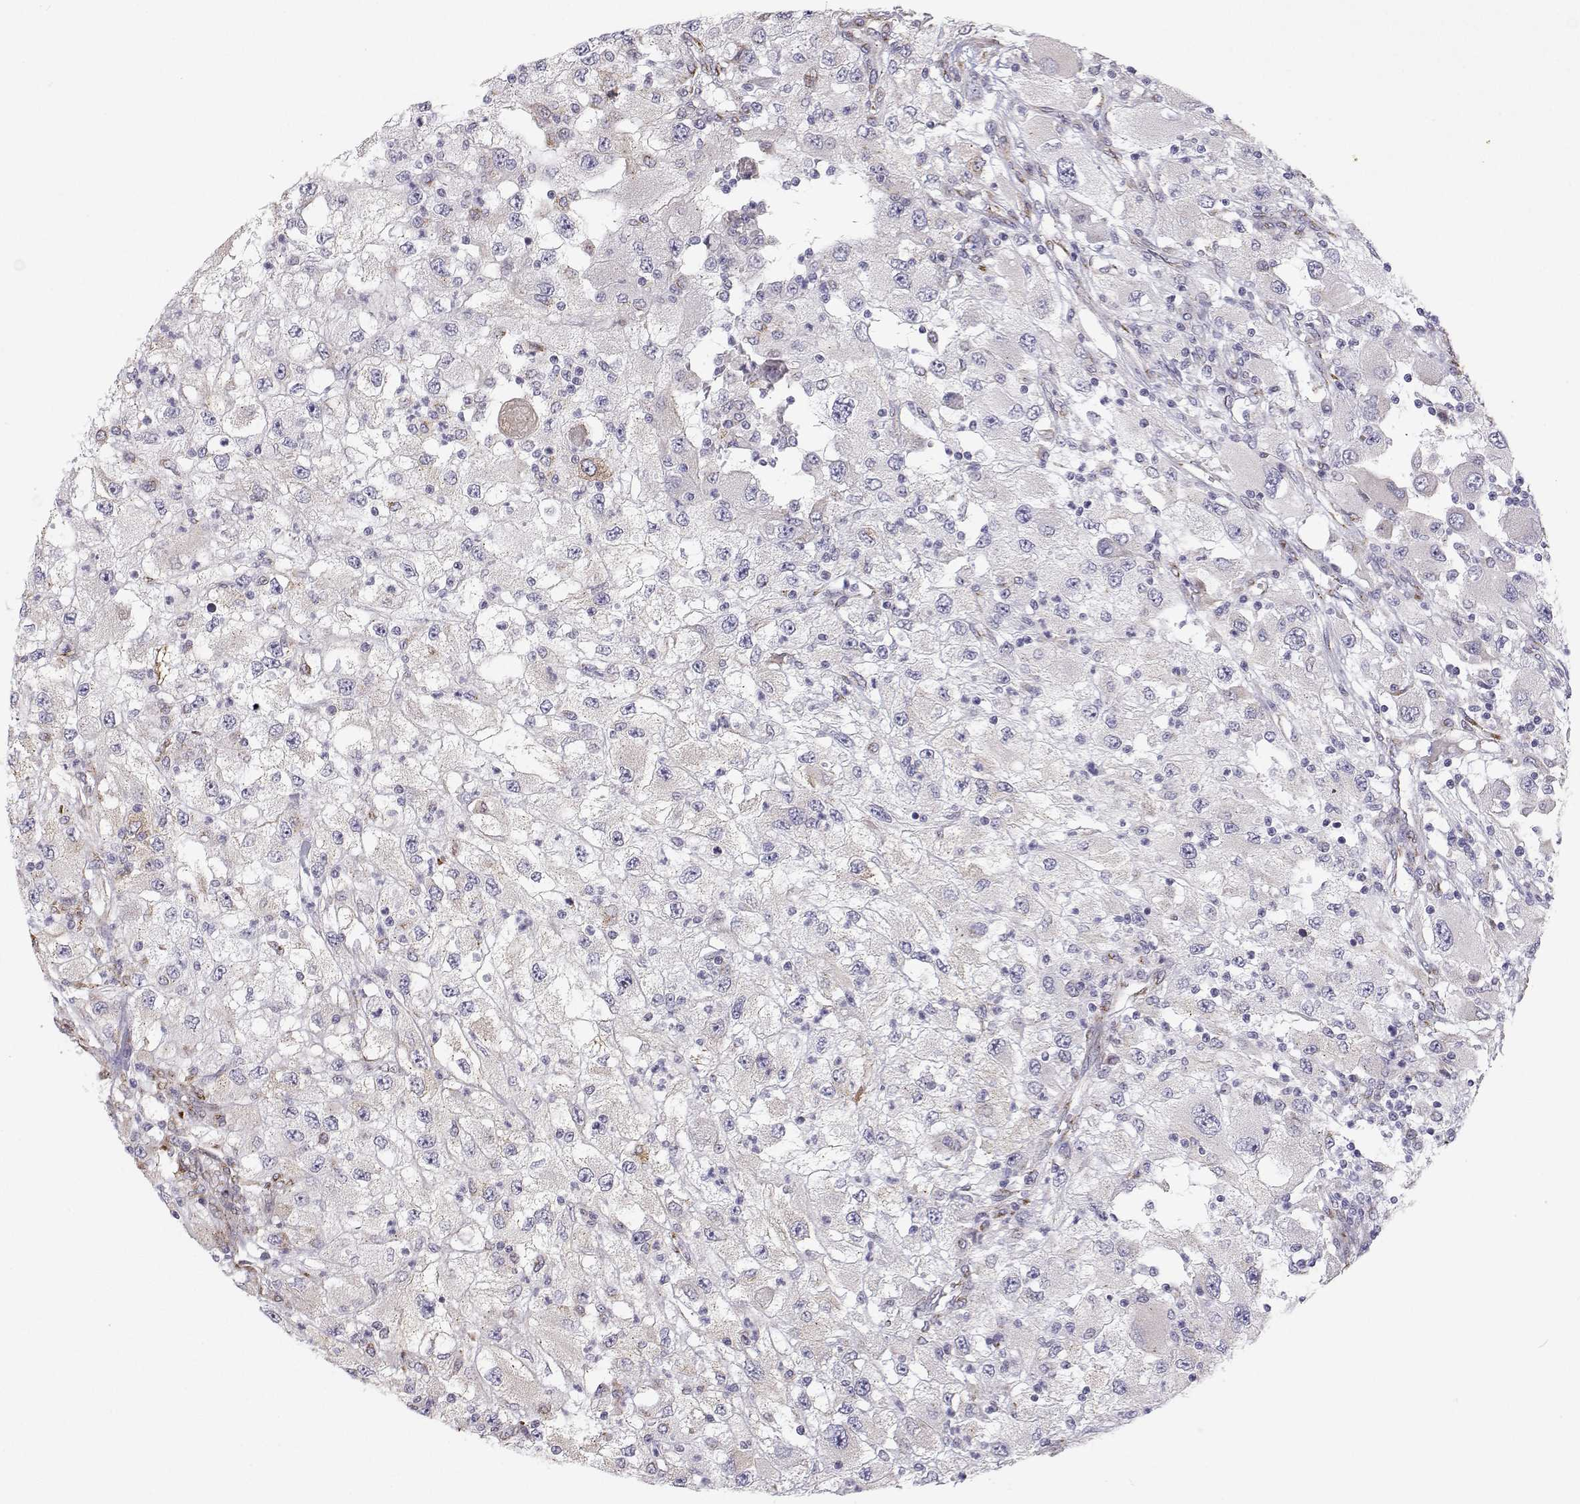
{"staining": {"intensity": "negative", "quantity": "none", "location": "none"}, "tissue": "renal cancer", "cell_type": "Tumor cells", "image_type": "cancer", "snomed": [{"axis": "morphology", "description": "Adenocarcinoma, NOS"}, {"axis": "topography", "description": "Kidney"}], "caption": "Photomicrograph shows no protein positivity in tumor cells of adenocarcinoma (renal) tissue.", "gene": "STARD13", "patient": {"sex": "female", "age": 67}}